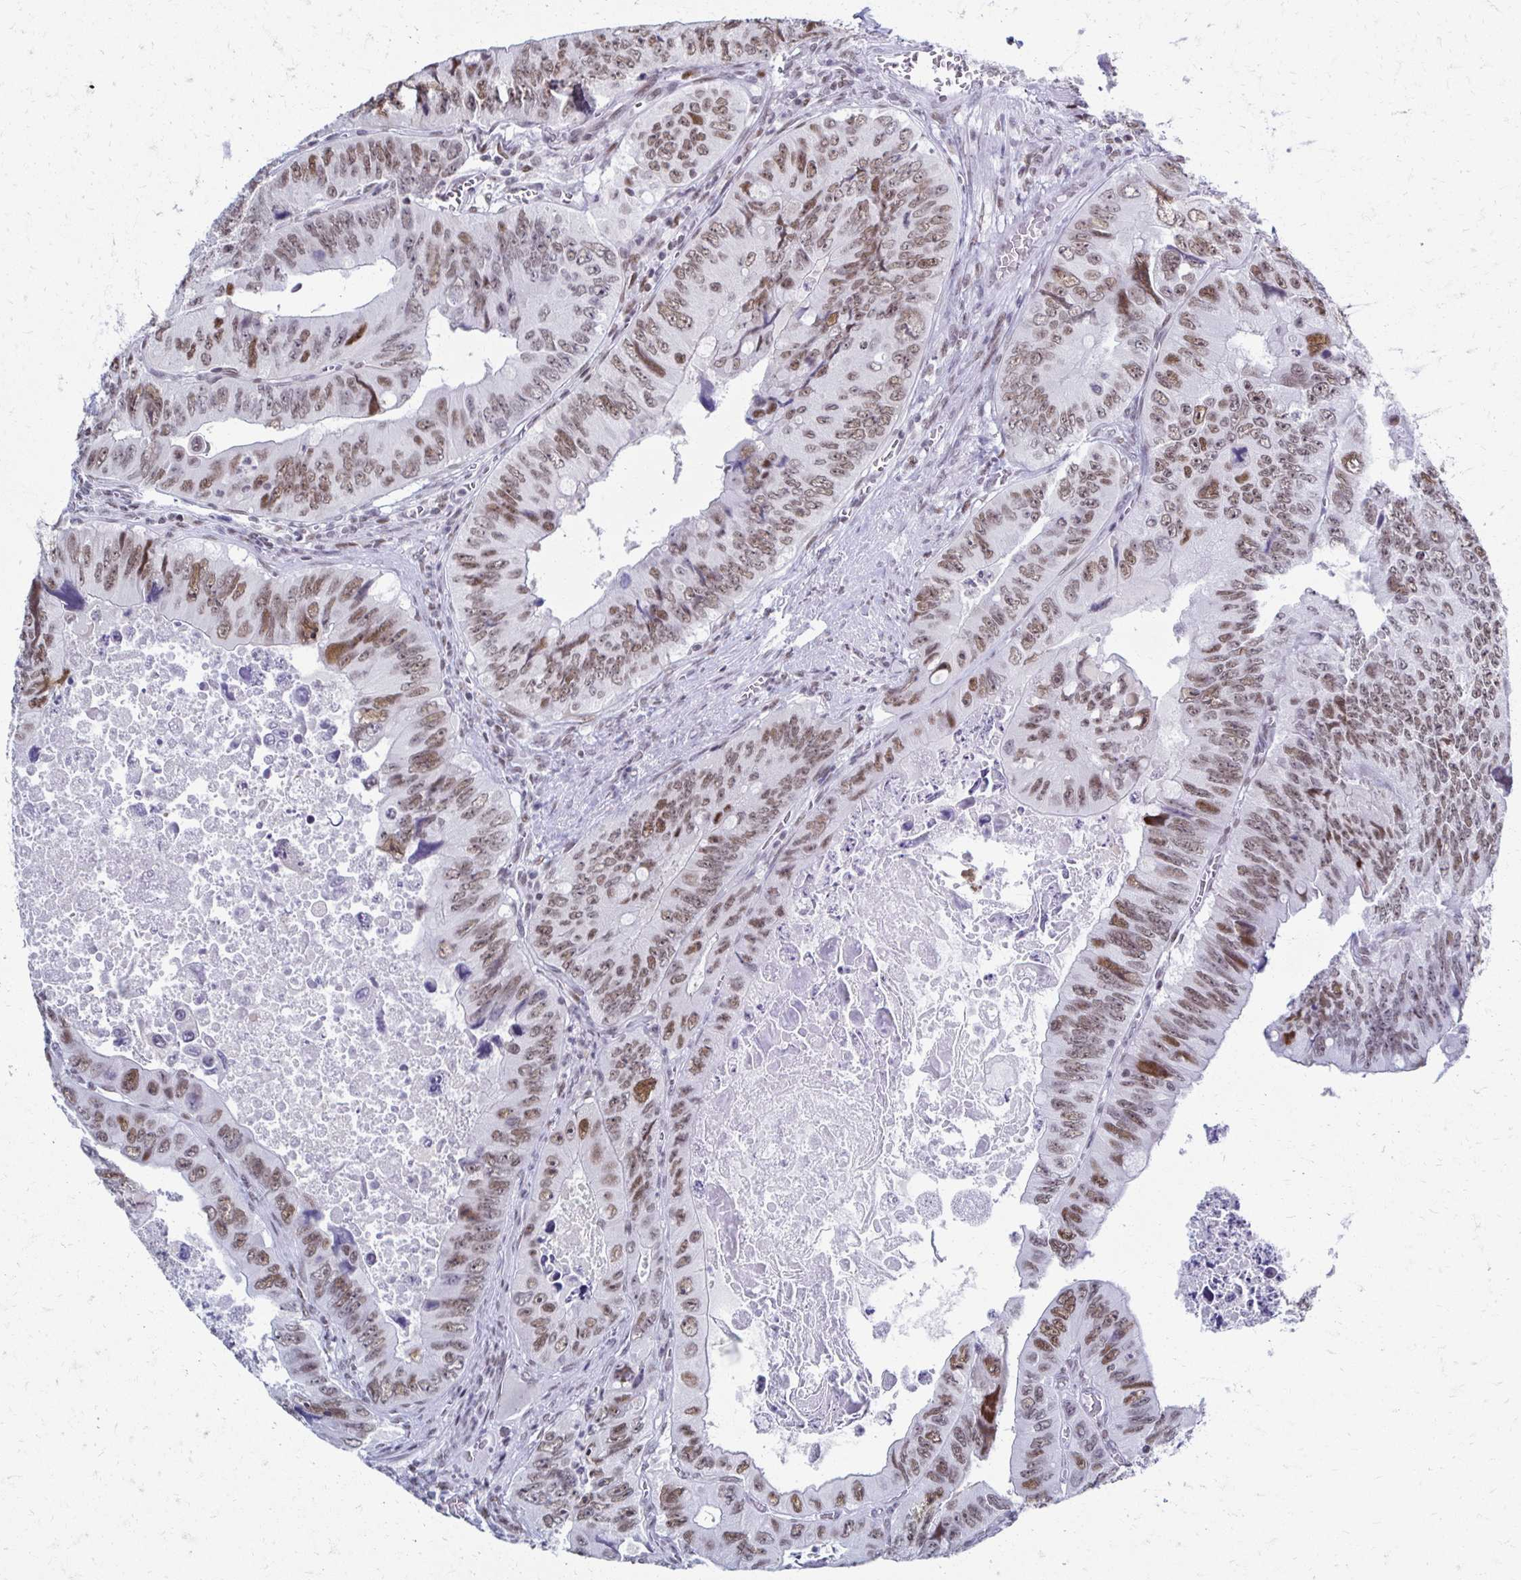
{"staining": {"intensity": "moderate", "quantity": ">75%", "location": "nuclear"}, "tissue": "colorectal cancer", "cell_type": "Tumor cells", "image_type": "cancer", "snomed": [{"axis": "morphology", "description": "Adenocarcinoma, NOS"}, {"axis": "topography", "description": "Colon"}], "caption": "Moderate nuclear expression is present in approximately >75% of tumor cells in colorectal adenocarcinoma. The protein is shown in brown color, while the nuclei are stained blue.", "gene": "IRF7", "patient": {"sex": "female", "age": 84}}